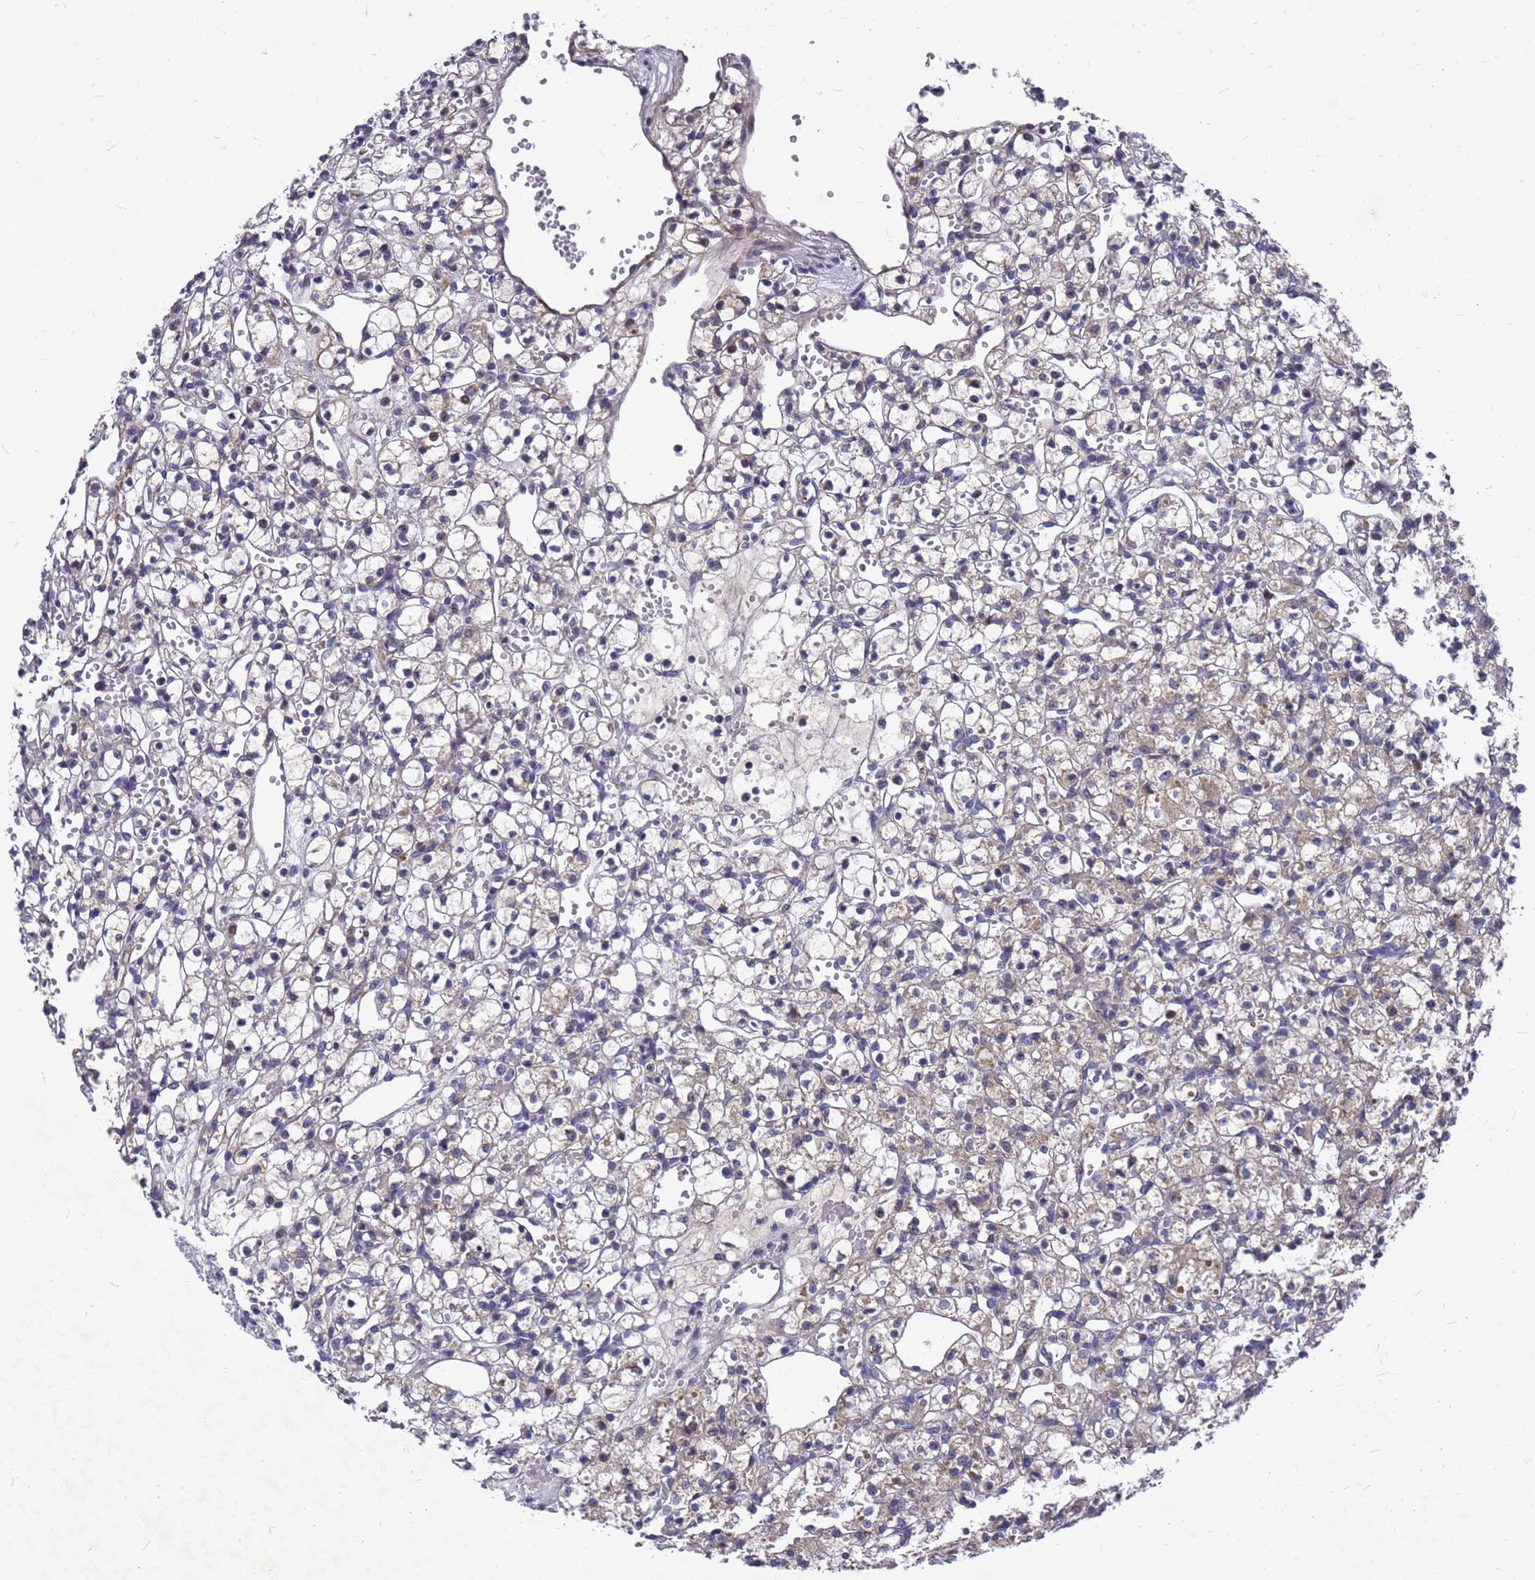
{"staining": {"intensity": "negative", "quantity": "none", "location": "none"}, "tissue": "renal cancer", "cell_type": "Tumor cells", "image_type": "cancer", "snomed": [{"axis": "morphology", "description": "Adenocarcinoma, NOS"}, {"axis": "topography", "description": "Kidney"}], "caption": "Tumor cells show no significant staining in renal cancer. (DAB (3,3'-diaminobenzidine) immunohistochemistry (IHC), high magnification).", "gene": "ZNF717", "patient": {"sex": "female", "age": 59}}